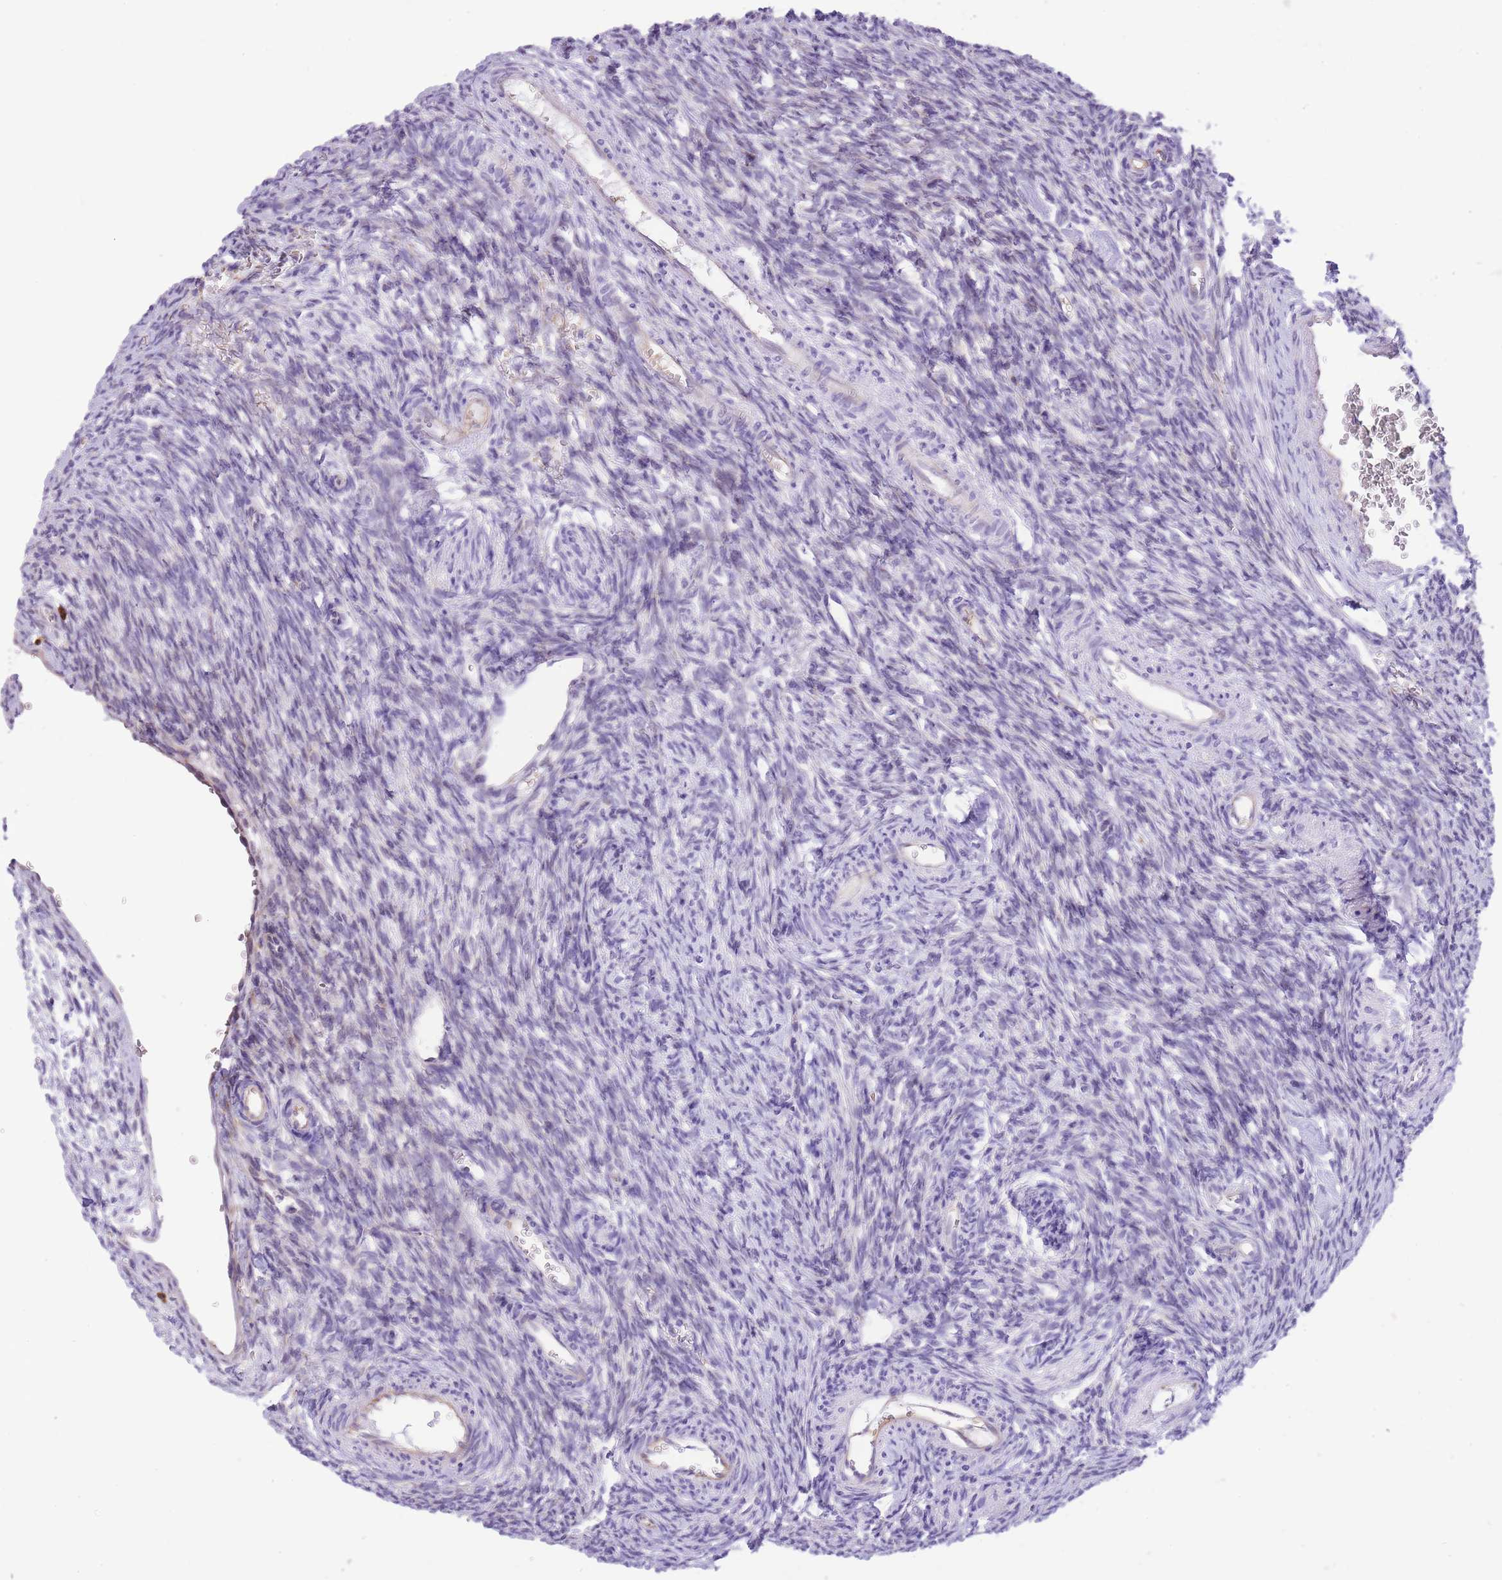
{"staining": {"intensity": "negative", "quantity": "none", "location": "none"}, "tissue": "ovary", "cell_type": "Ovarian stroma cells", "image_type": "normal", "snomed": [{"axis": "morphology", "description": "Normal tissue, NOS"}, {"axis": "topography", "description": "Ovary"}], "caption": "Histopathology image shows no protein expression in ovarian stroma cells of unremarkable ovary. (DAB immunohistochemistry visualized using brightfield microscopy, high magnification).", "gene": "MEIOSIN", "patient": {"sex": "female", "age": 39}}